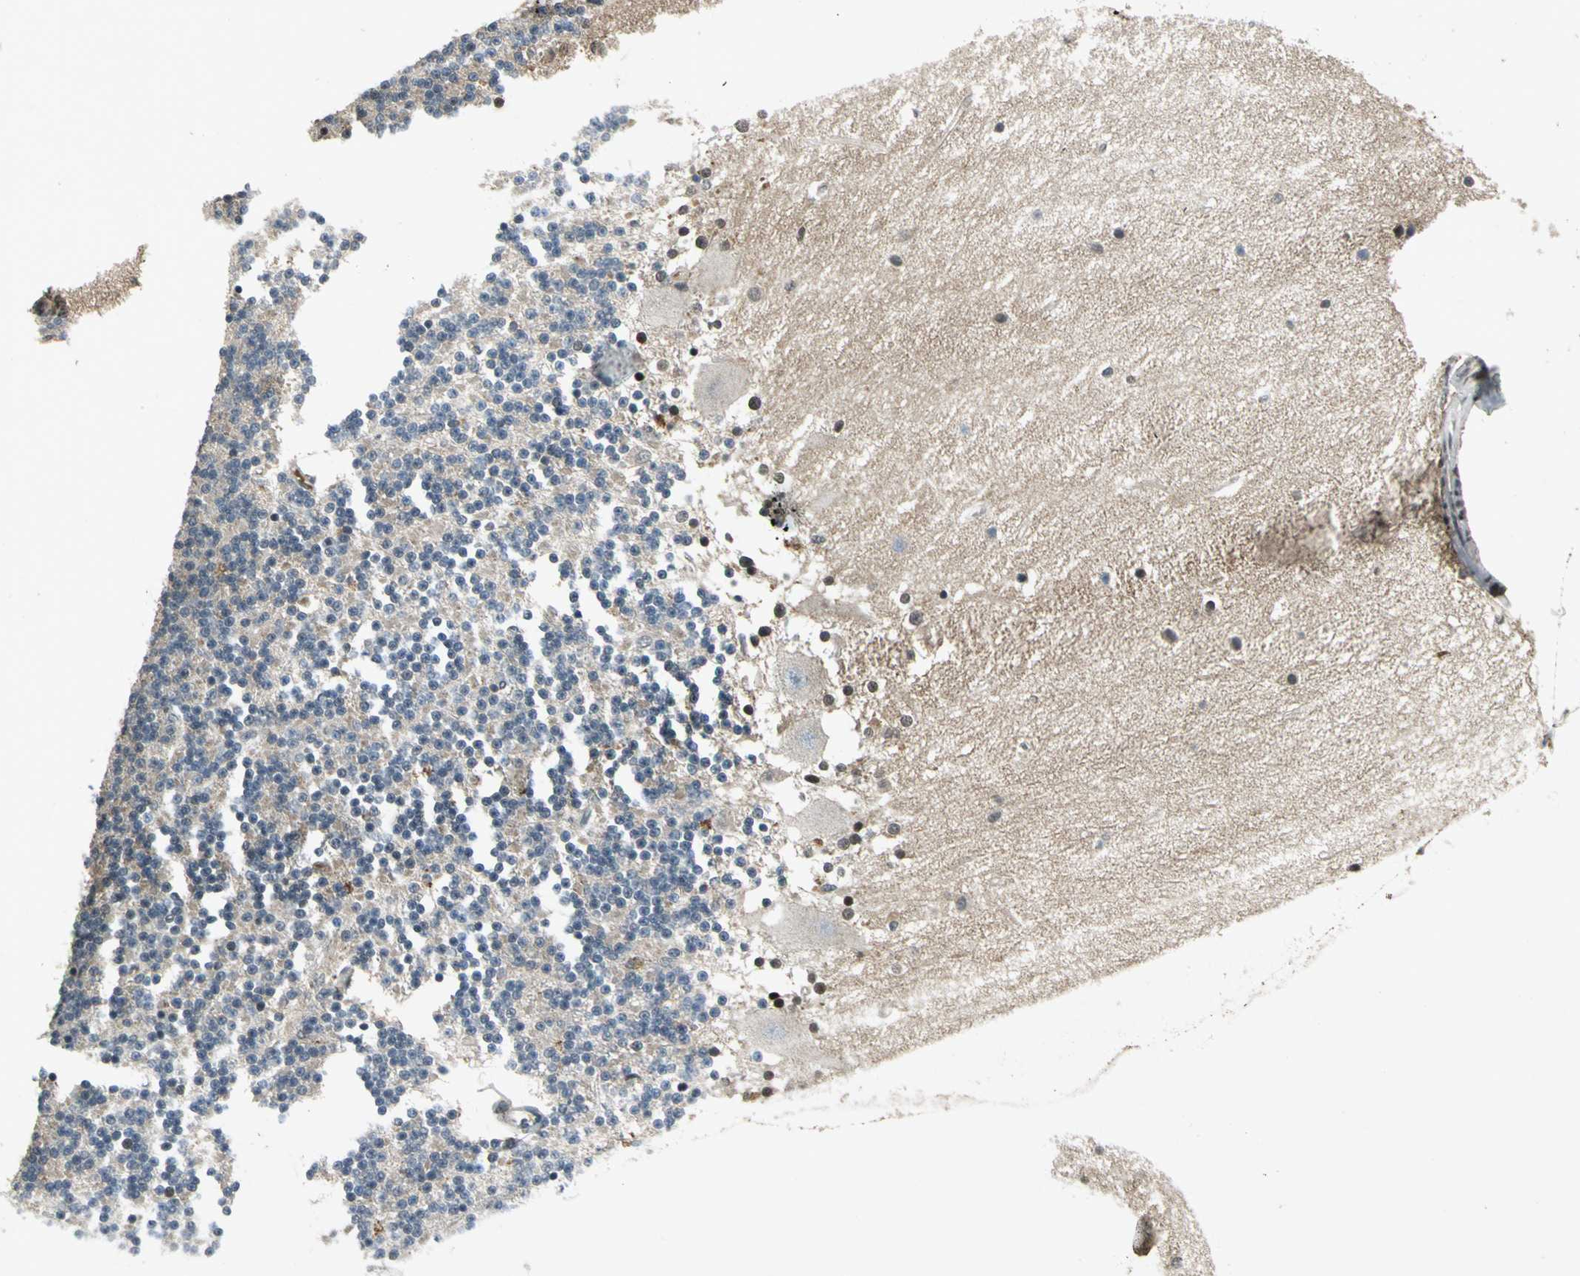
{"staining": {"intensity": "negative", "quantity": "none", "location": "none"}, "tissue": "cerebellum", "cell_type": "Cells in granular layer", "image_type": "normal", "snomed": [{"axis": "morphology", "description": "Normal tissue, NOS"}, {"axis": "topography", "description": "Cerebellum"}], "caption": "A photomicrograph of cerebellum stained for a protein displays no brown staining in cells in granular layer. (Immunohistochemistry, brightfield microscopy, high magnification).", "gene": "RAD17", "patient": {"sex": "female", "age": 54}}